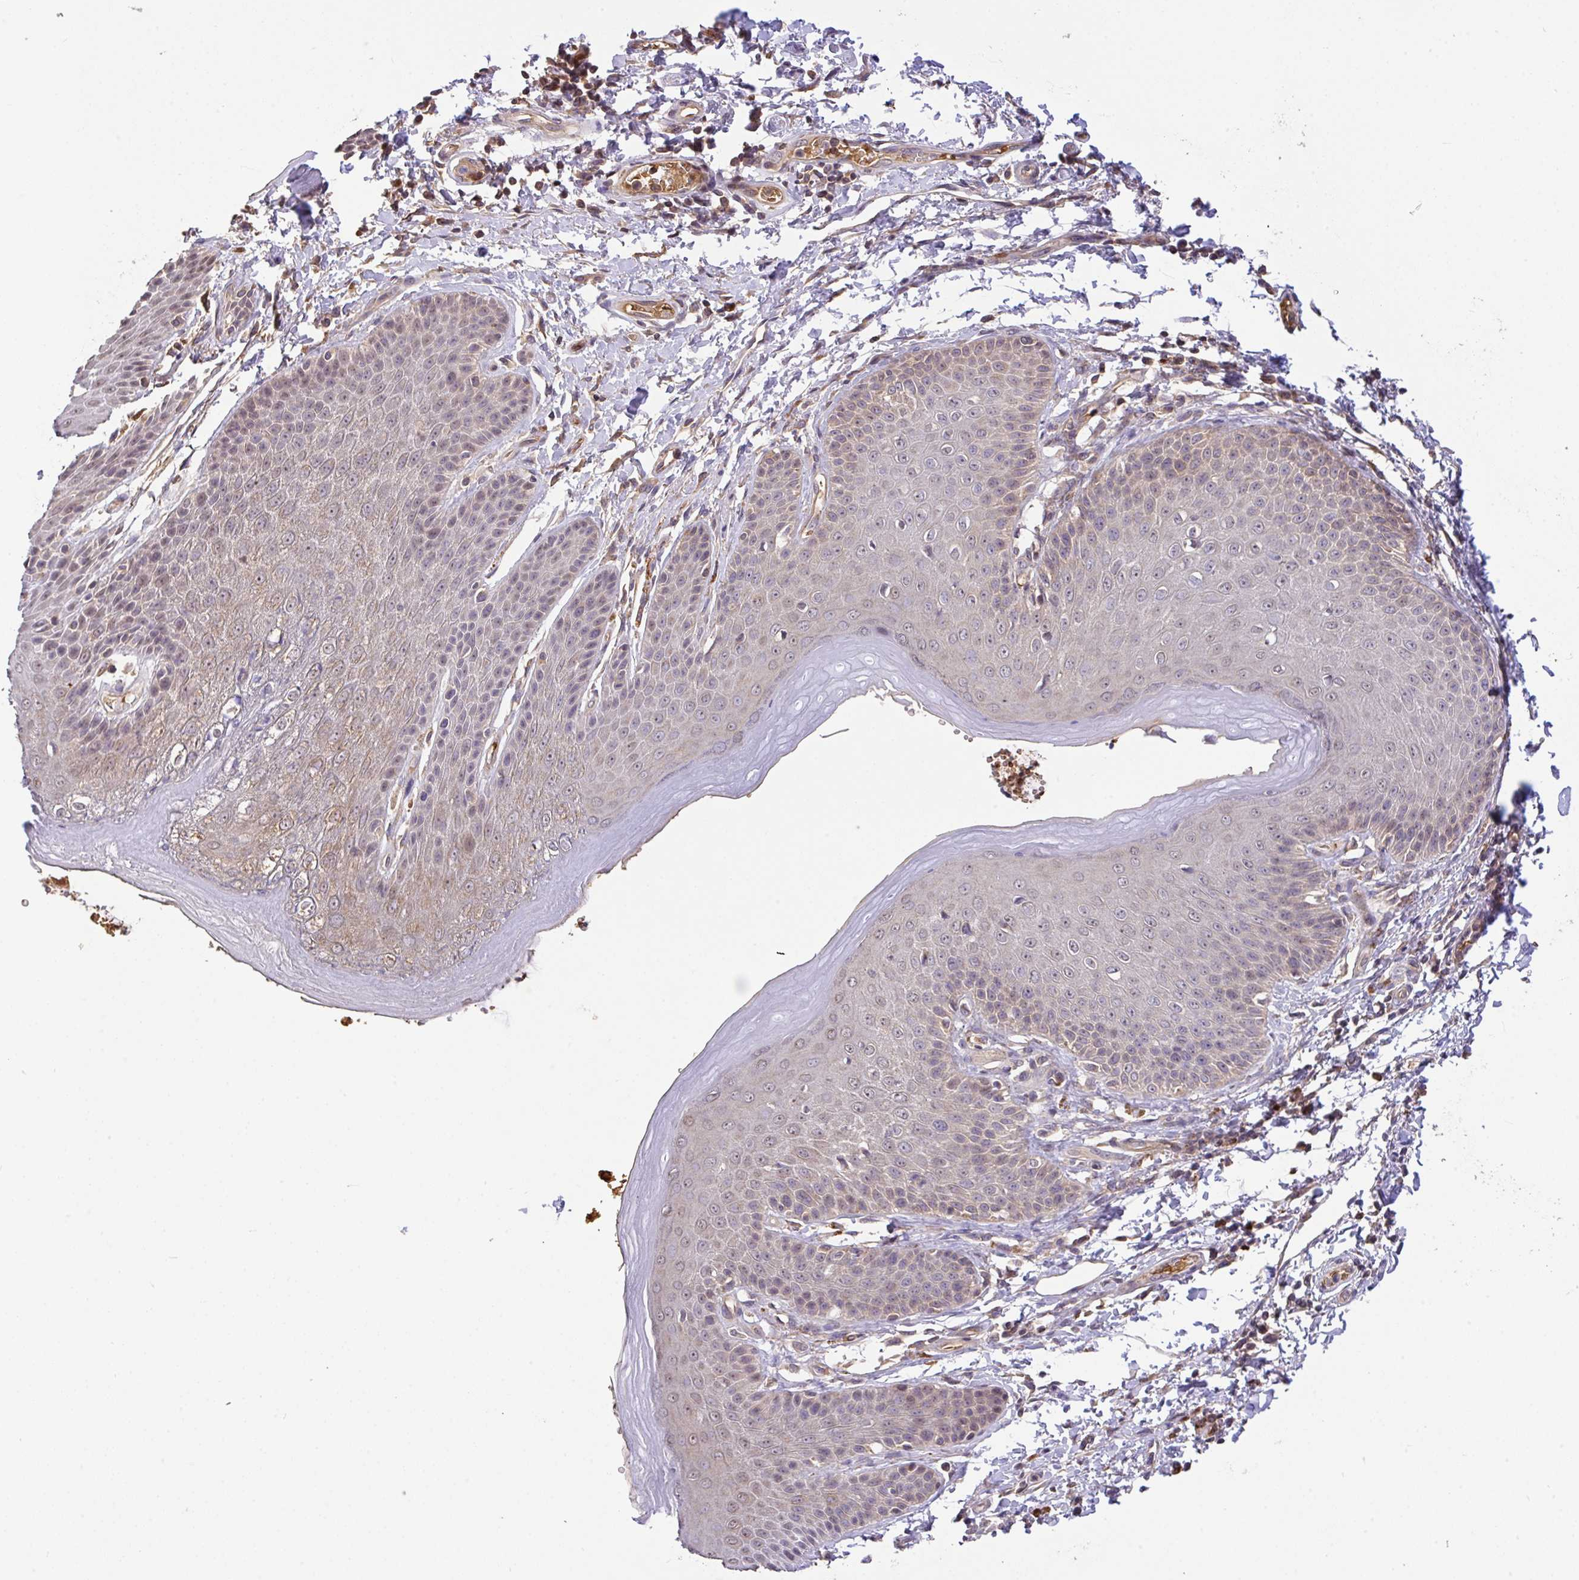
{"staining": {"intensity": "moderate", "quantity": "<25%", "location": "nuclear"}, "tissue": "skin", "cell_type": "Epidermal cells", "image_type": "normal", "snomed": [{"axis": "morphology", "description": "Normal tissue, NOS"}, {"axis": "topography", "description": "Peripheral nerve tissue"}], "caption": "DAB immunohistochemical staining of benign skin exhibits moderate nuclear protein expression in approximately <25% of epidermal cells.", "gene": "C1QTNF9B", "patient": {"sex": "male", "age": 51}}